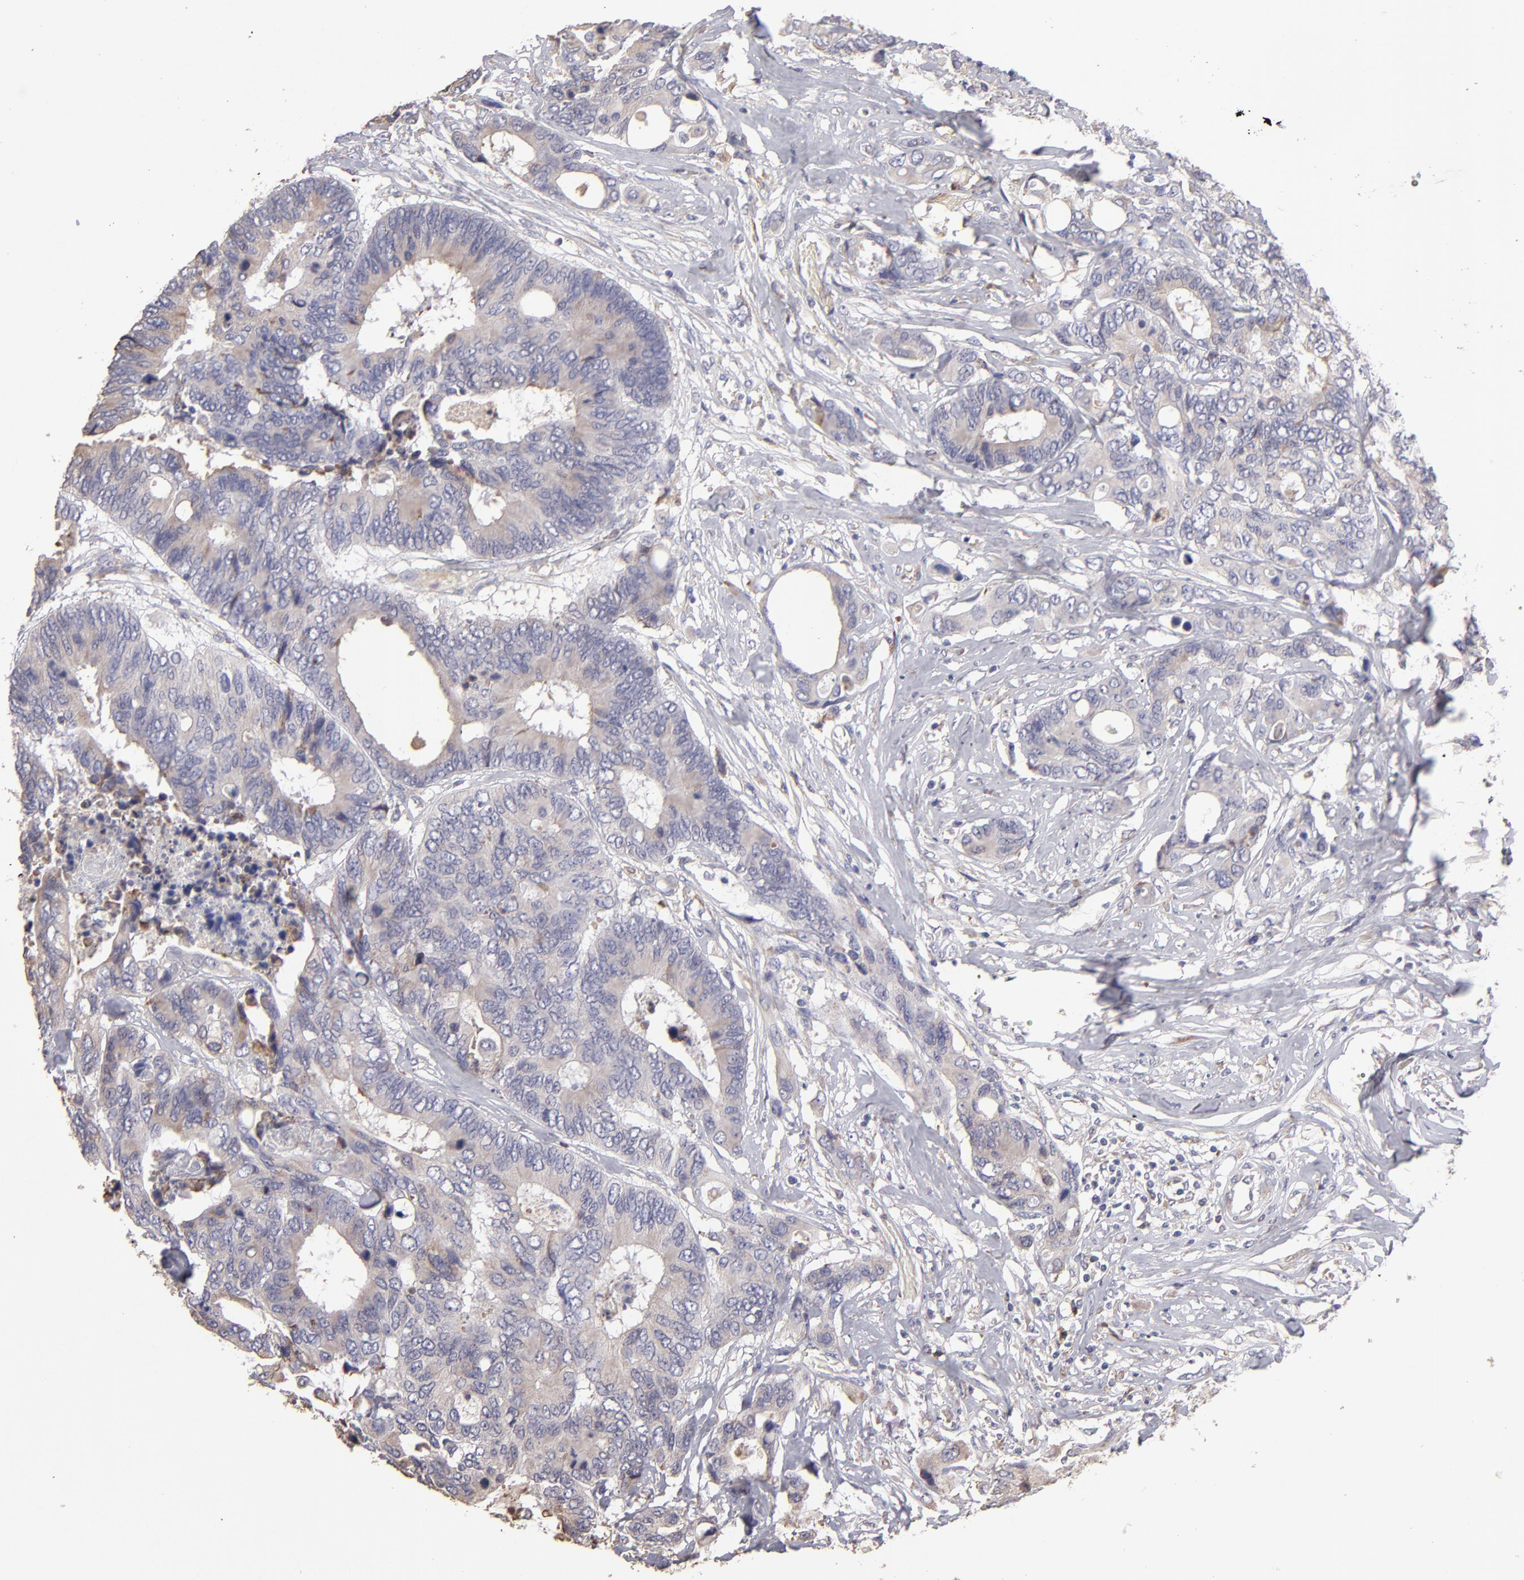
{"staining": {"intensity": "weak", "quantity": ">75%", "location": "cytoplasmic/membranous"}, "tissue": "colorectal cancer", "cell_type": "Tumor cells", "image_type": "cancer", "snomed": [{"axis": "morphology", "description": "Adenocarcinoma, NOS"}, {"axis": "topography", "description": "Rectum"}], "caption": "This is an image of IHC staining of adenocarcinoma (colorectal), which shows weak staining in the cytoplasmic/membranous of tumor cells.", "gene": "CALR", "patient": {"sex": "male", "age": 55}}